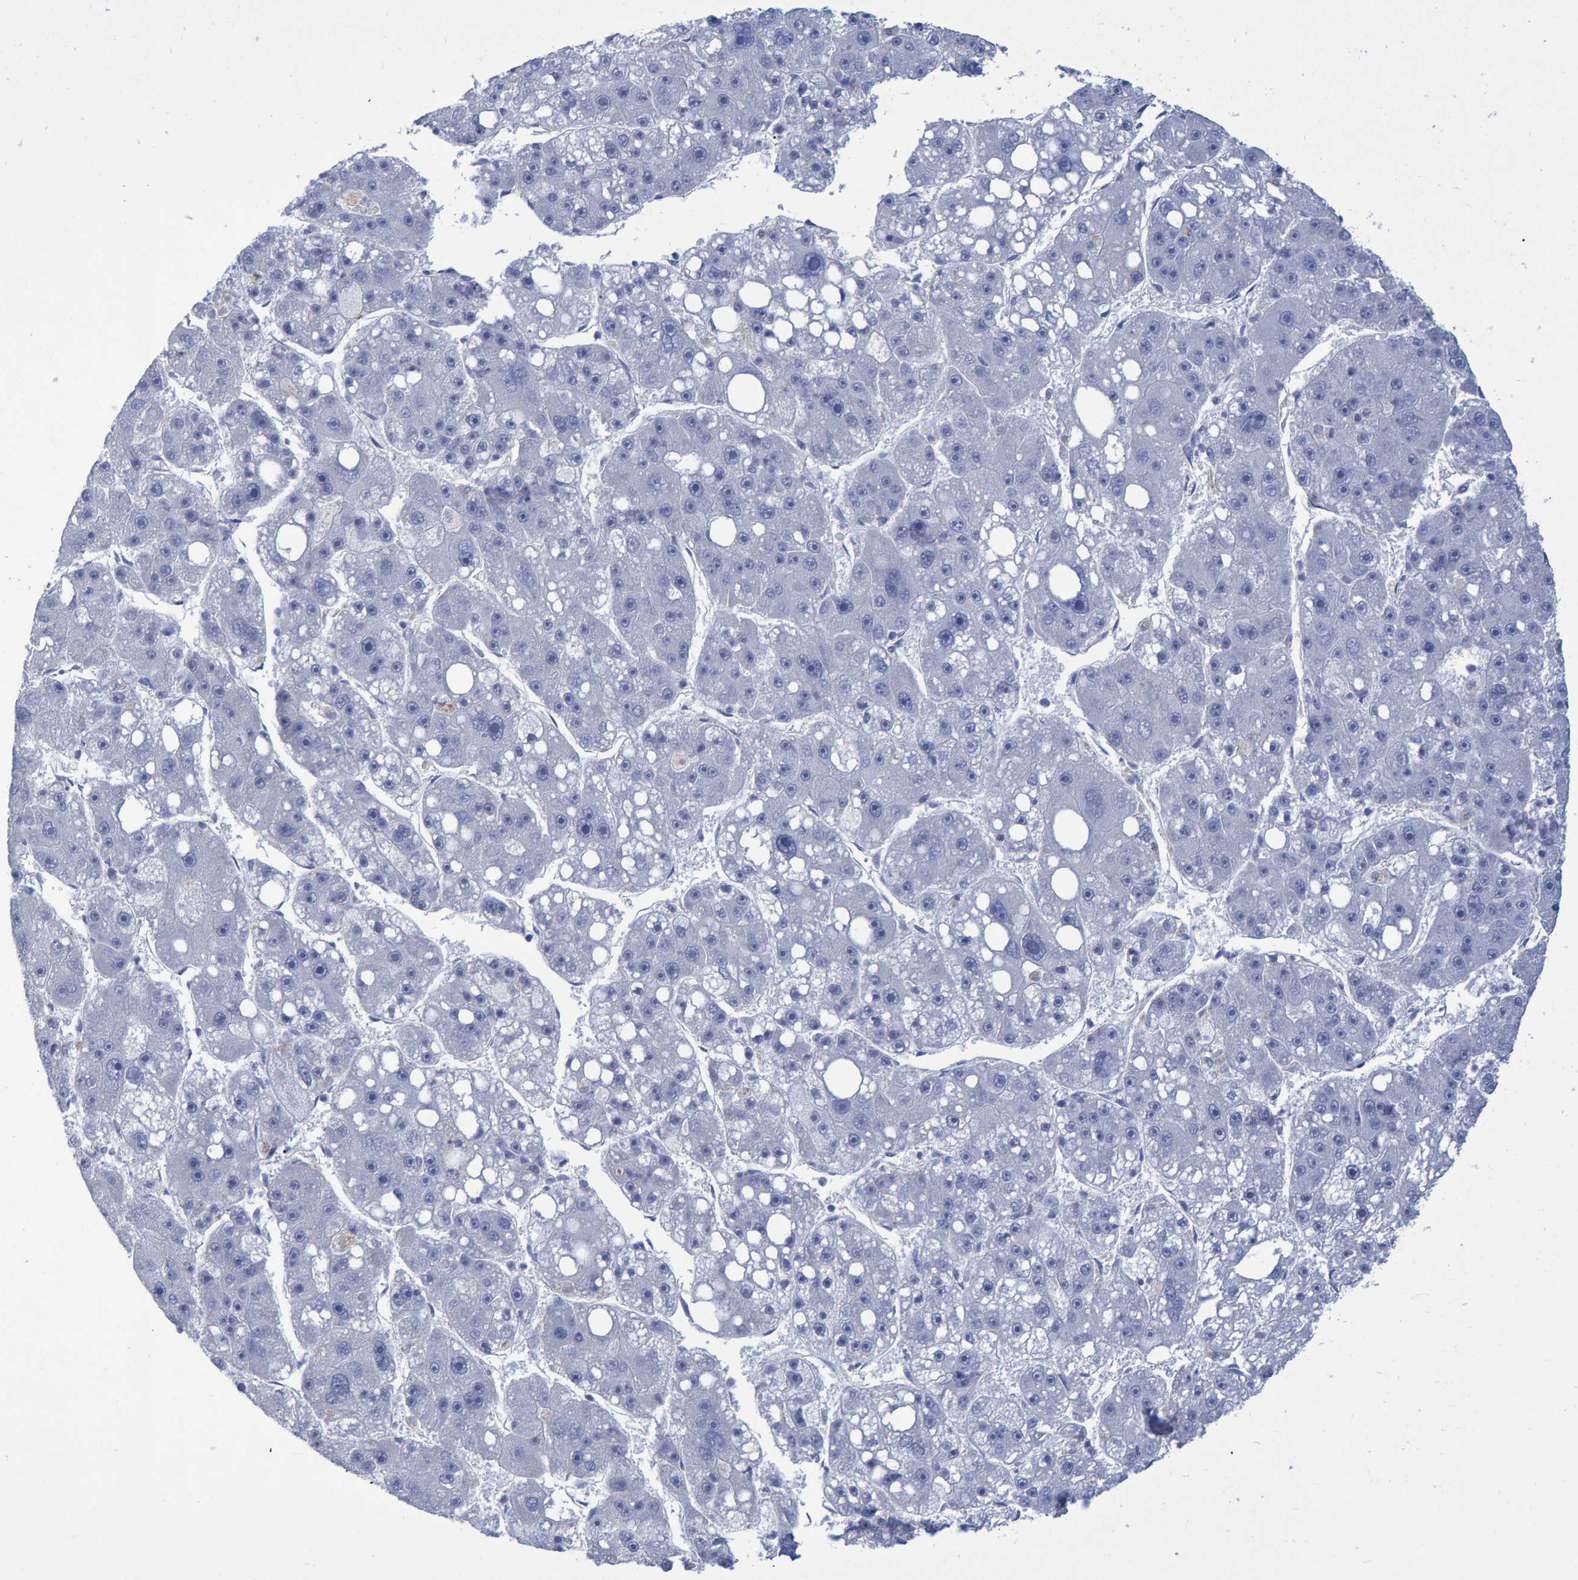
{"staining": {"intensity": "negative", "quantity": "none", "location": "none"}, "tissue": "liver cancer", "cell_type": "Tumor cells", "image_type": "cancer", "snomed": [{"axis": "morphology", "description": "Carcinoma, Hepatocellular, NOS"}, {"axis": "topography", "description": "Liver"}], "caption": "Image shows no protein expression in tumor cells of liver hepatocellular carcinoma tissue. (Stains: DAB immunohistochemistry (IHC) with hematoxylin counter stain, Microscopy: brightfield microscopy at high magnification).", "gene": "PROCA1", "patient": {"sex": "female", "age": 61}}